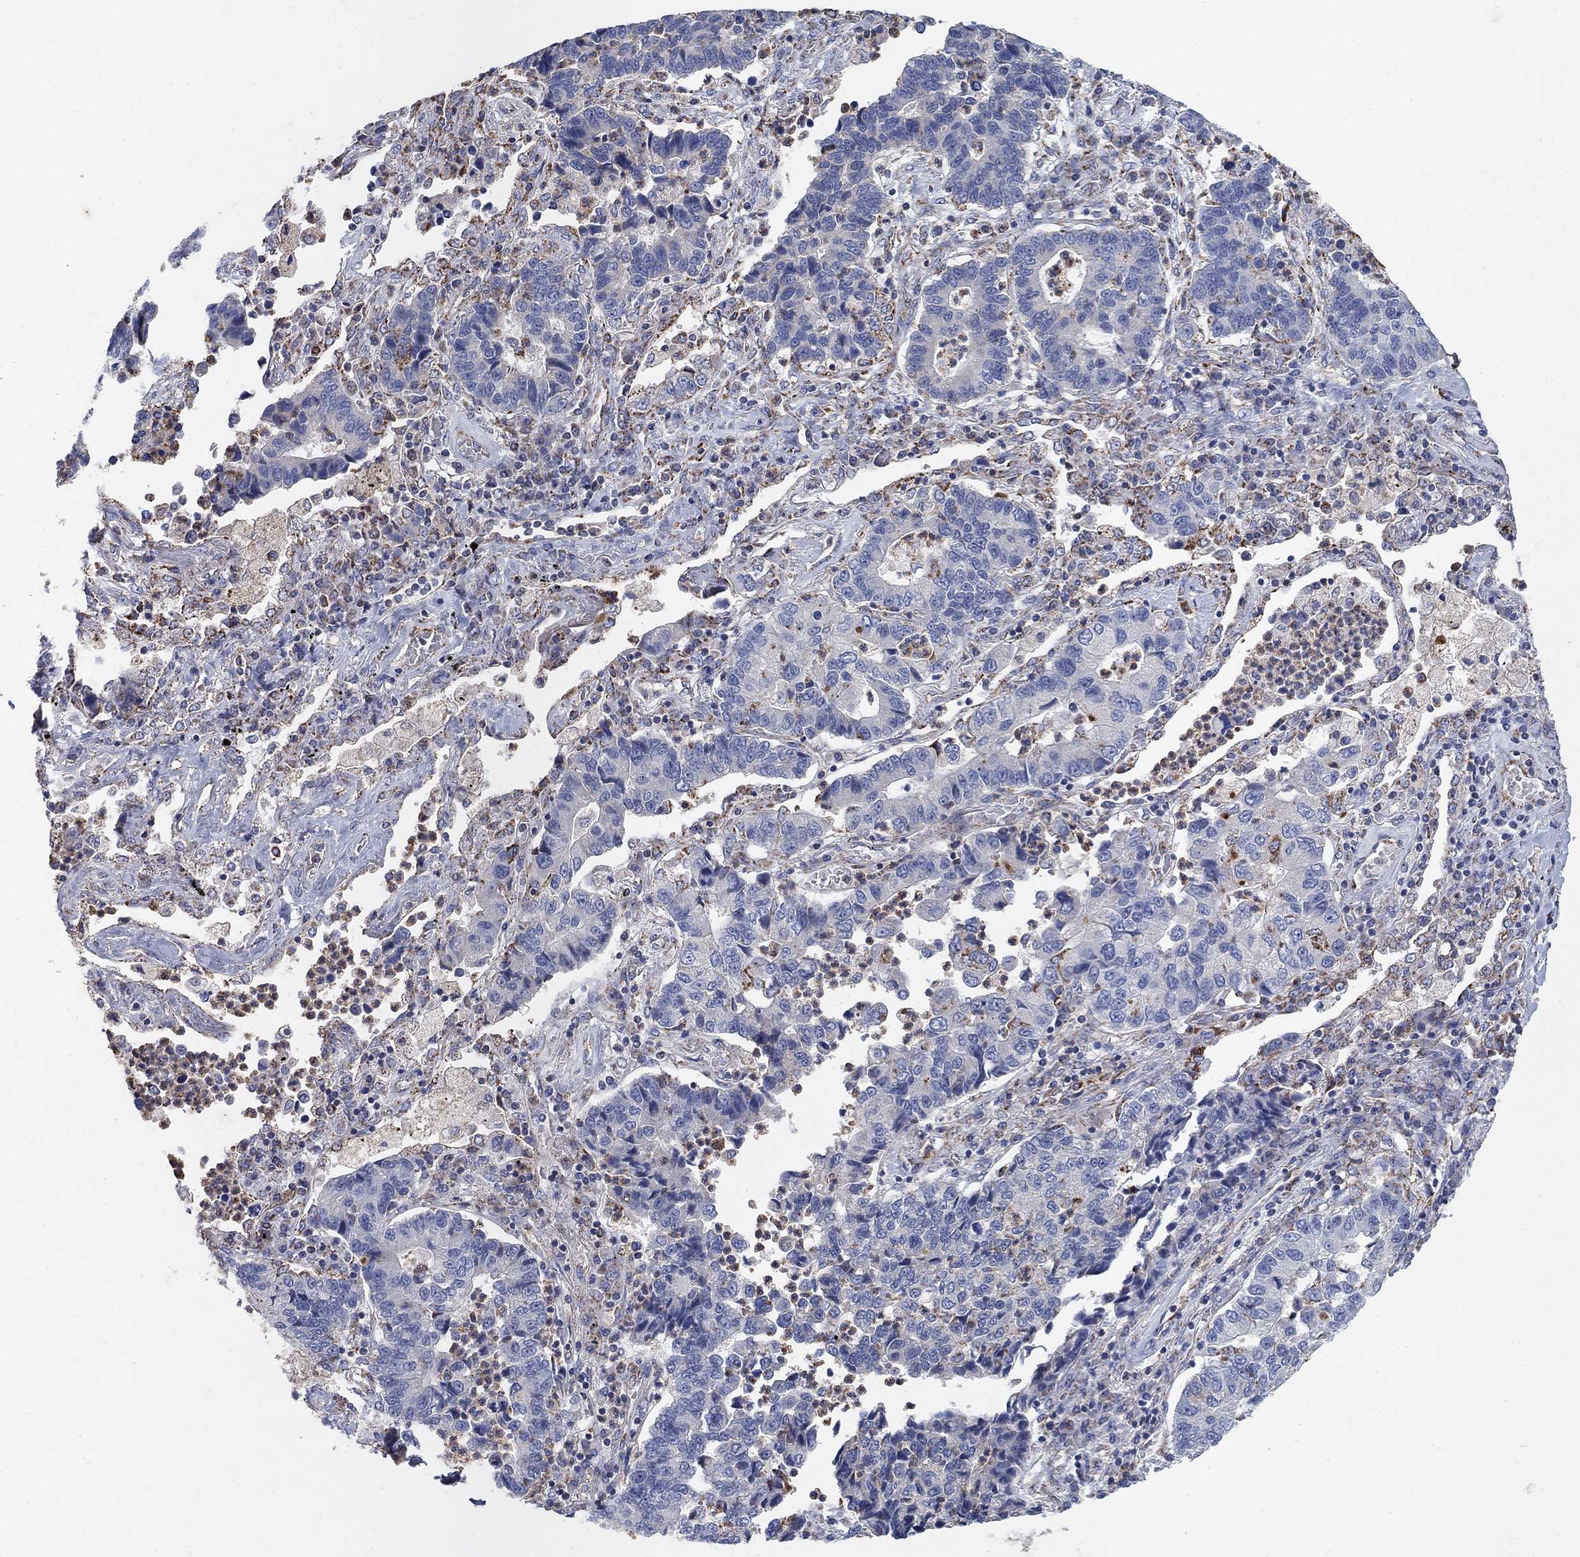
{"staining": {"intensity": "negative", "quantity": "none", "location": "none"}, "tissue": "lung cancer", "cell_type": "Tumor cells", "image_type": "cancer", "snomed": [{"axis": "morphology", "description": "Adenocarcinoma, NOS"}, {"axis": "topography", "description": "Lung"}], "caption": "Tumor cells are negative for brown protein staining in lung adenocarcinoma. (Stains: DAB immunohistochemistry (IHC) with hematoxylin counter stain, Microscopy: brightfield microscopy at high magnification).", "gene": "PNPLA2", "patient": {"sex": "female", "age": 57}}